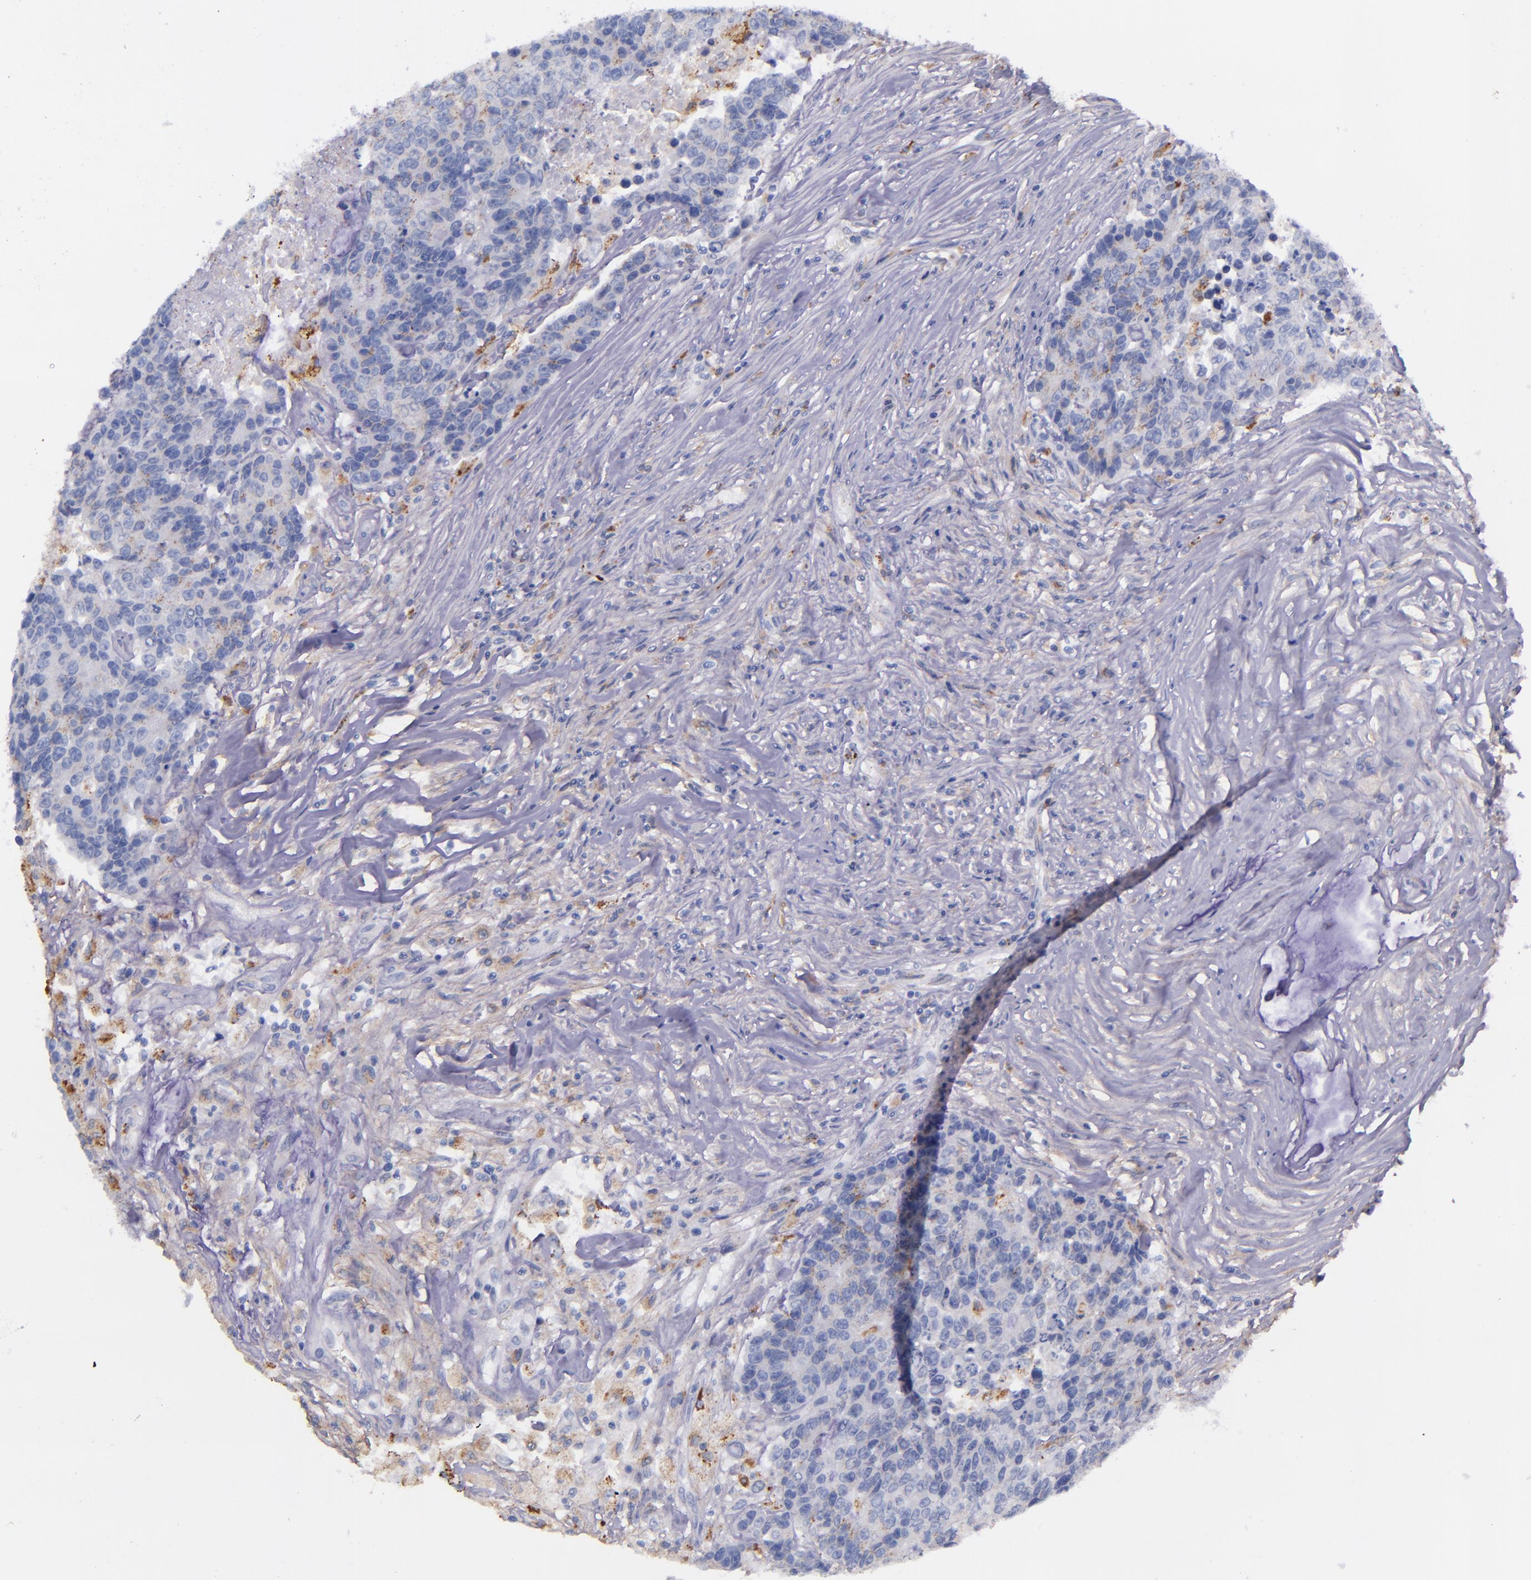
{"staining": {"intensity": "negative", "quantity": "none", "location": "none"}, "tissue": "colorectal cancer", "cell_type": "Tumor cells", "image_type": "cancer", "snomed": [{"axis": "morphology", "description": "Adenocarcinoma, NOS"}, {"axis": "topography", "description": "Colon"}], "caption": "Human colorectal cancer (adenocarcinoma) stained for a protein using immunohistochemistry (IHC) demonstrates no staining in tumor cells.", "gene": "IVL", "patient": {"sex": "female", "age": 86}}